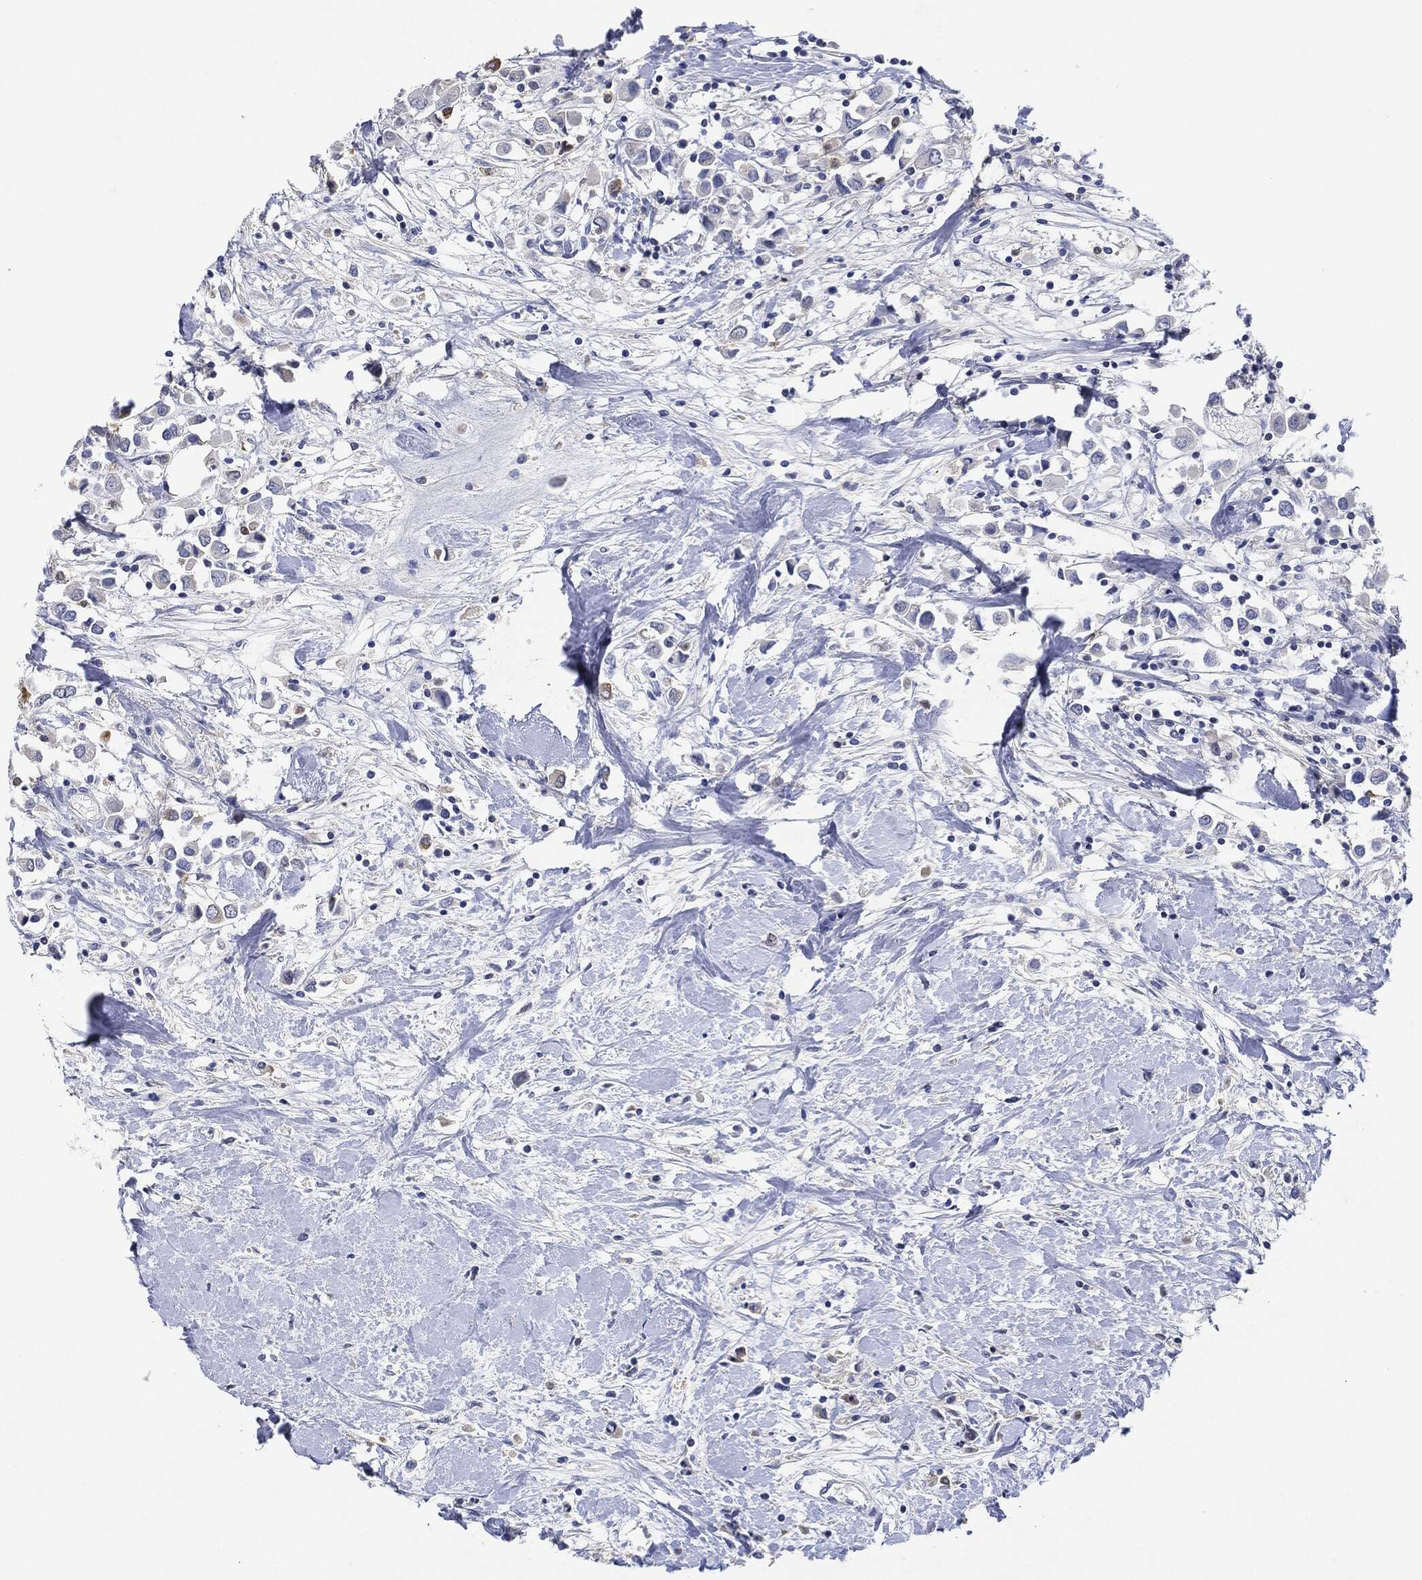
{"staining": {"intensity": "negative", "quantity": "none", "location": "none"}, "tissue": "breast cancer", "cell_type": "Tumor cells", "image_type": "cancer", "snomed": [{"axis": "morphology", "description": "Duct carcinoma"}, {"axis": "topography", "description": "Breast"}], "caption": "An immunohistochemistry (IHC) image of breast cancer (invasive ductal carcinoma) is shown. There is no staining in tumor cells of breast cancer (invasive ductal carcinoma). The staining is performed using DAB (3,3'-diaminobenzidine) brown chromogen with nuclei counter-stained in using hematoxylin.", "gene": "NTRK1", "patient": {"sex": "female", "age": 61}}